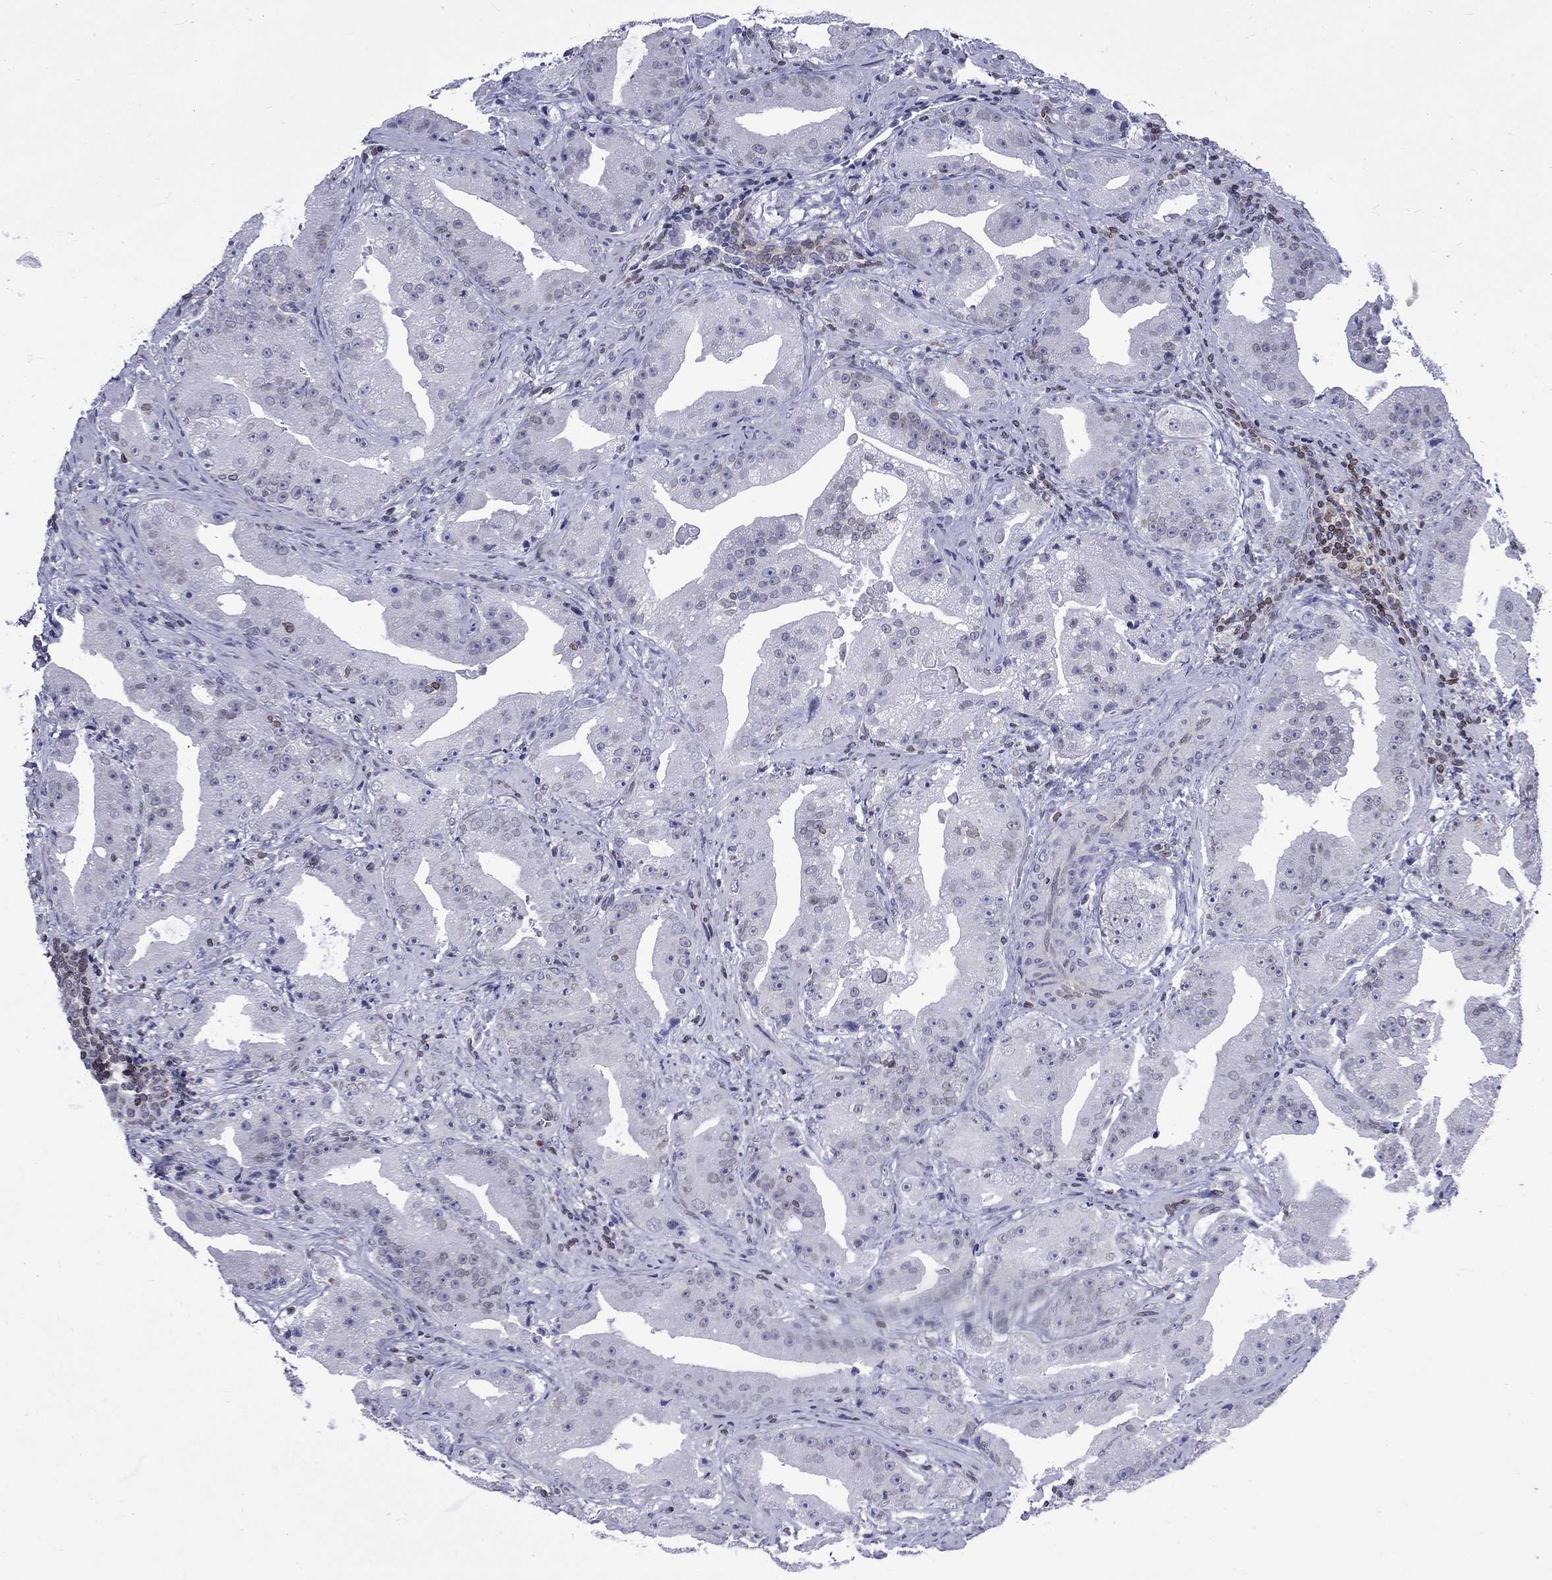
{"staining": {"intensity": "negative", "quantity": "none", "location": "none"}, "tissue": "prostate cancer", "cell_type": "Tumor cells", "image_type": "cancer", "snomed": [{"axis": "morphology", "description": "Adenocarcinoma, Low grade"}, {"axis": "topography", "description": "Prostate"}], "caption": "This is an immunohistochemistry (IHC) image of human prostate cancer (adenocarcinoma (low-grade)). There is no staining in tumor cells.", "gene": "SLA", "patient": {"sex": "male", "age": 62}}